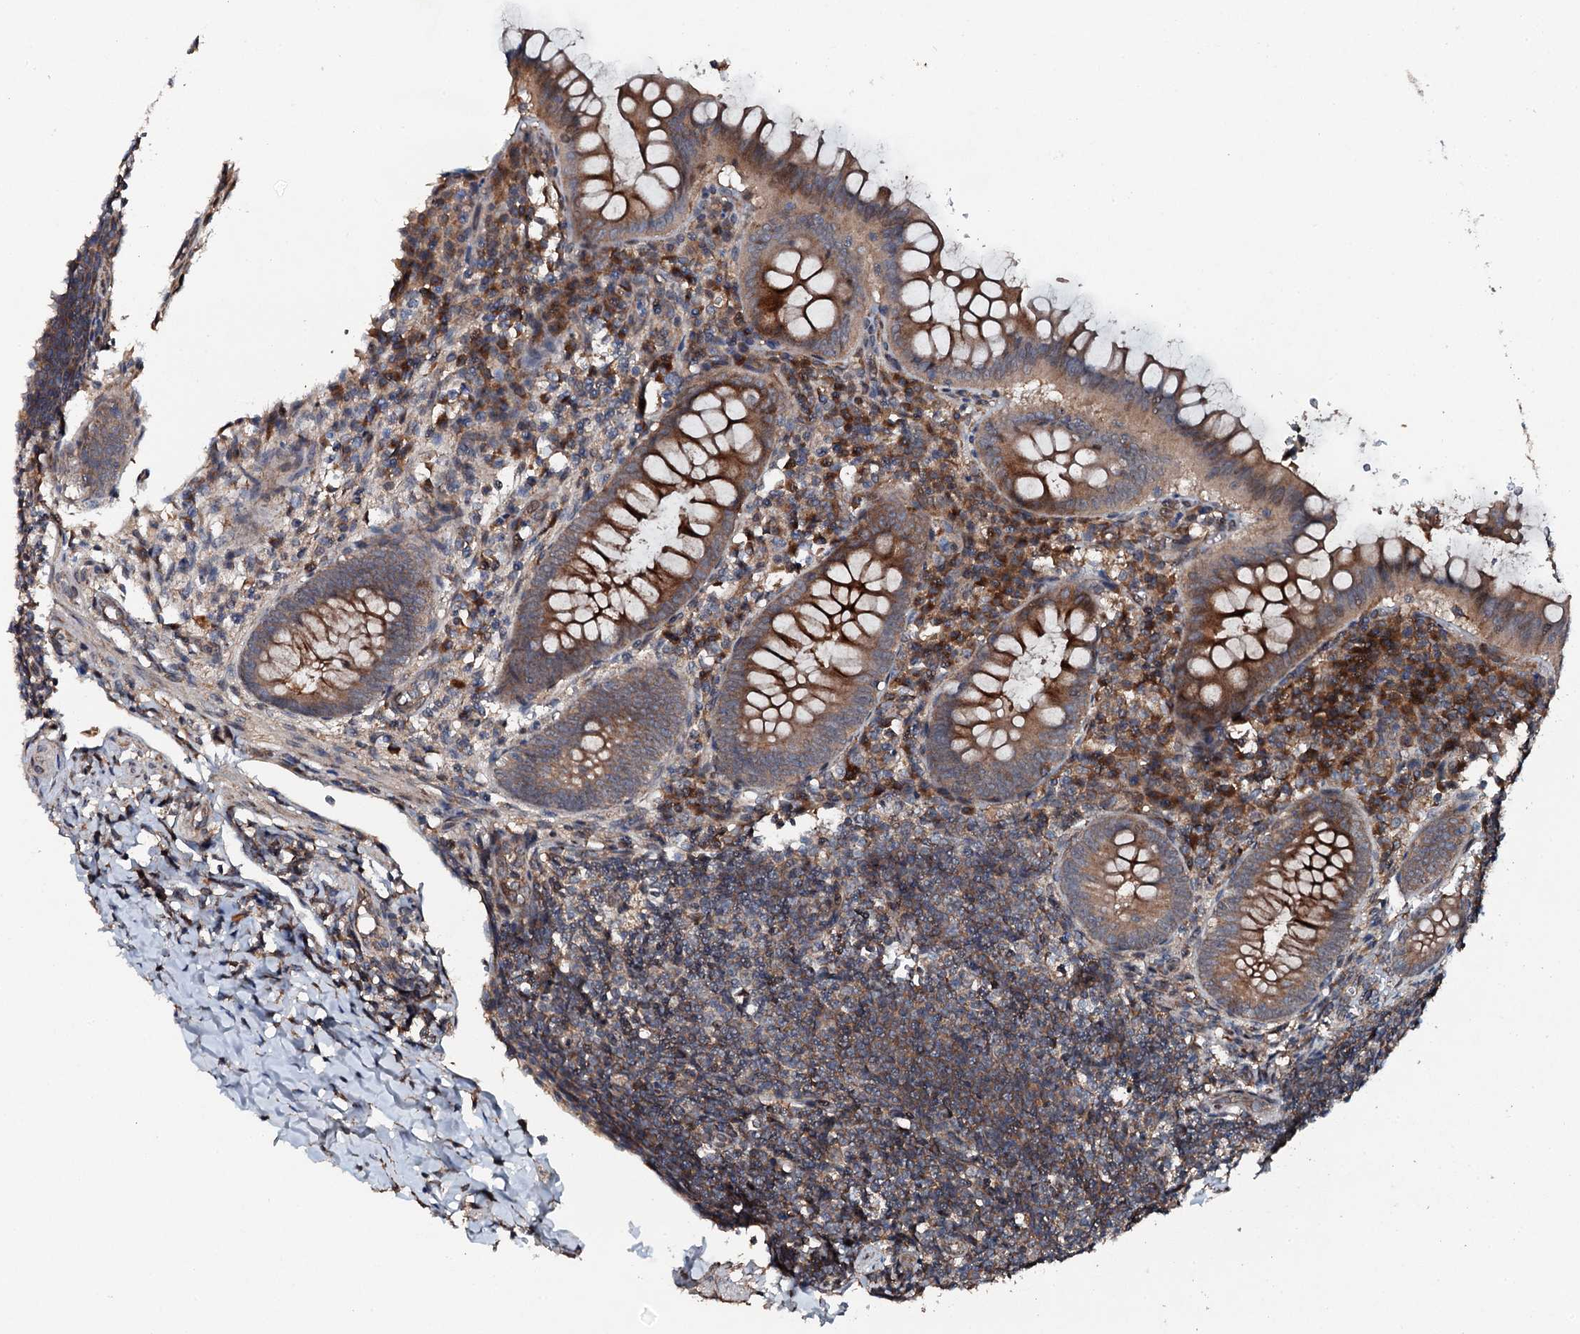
{"staining": {"intensity": "moderate", "quantity": ">75%", "location": "cytoplasmic/membranous"}, "tissue": "appendix", "cell_type": "Glandular cells", "image_type": "normal", "snomed": [{"axis": "morphology", "description": "Normal tissue, NOS"}, {"axis": "topography", "description": "Appendix"}], "caption": "This is a micrograph of immunohistochemistry (IHC) staining of unremarkable appendix, which shows moderate expression in the cytoplasmic/membranous of glandular cells.", "gene": "FLYWCH1", "patient": {"sex": "female", "age": 33}}